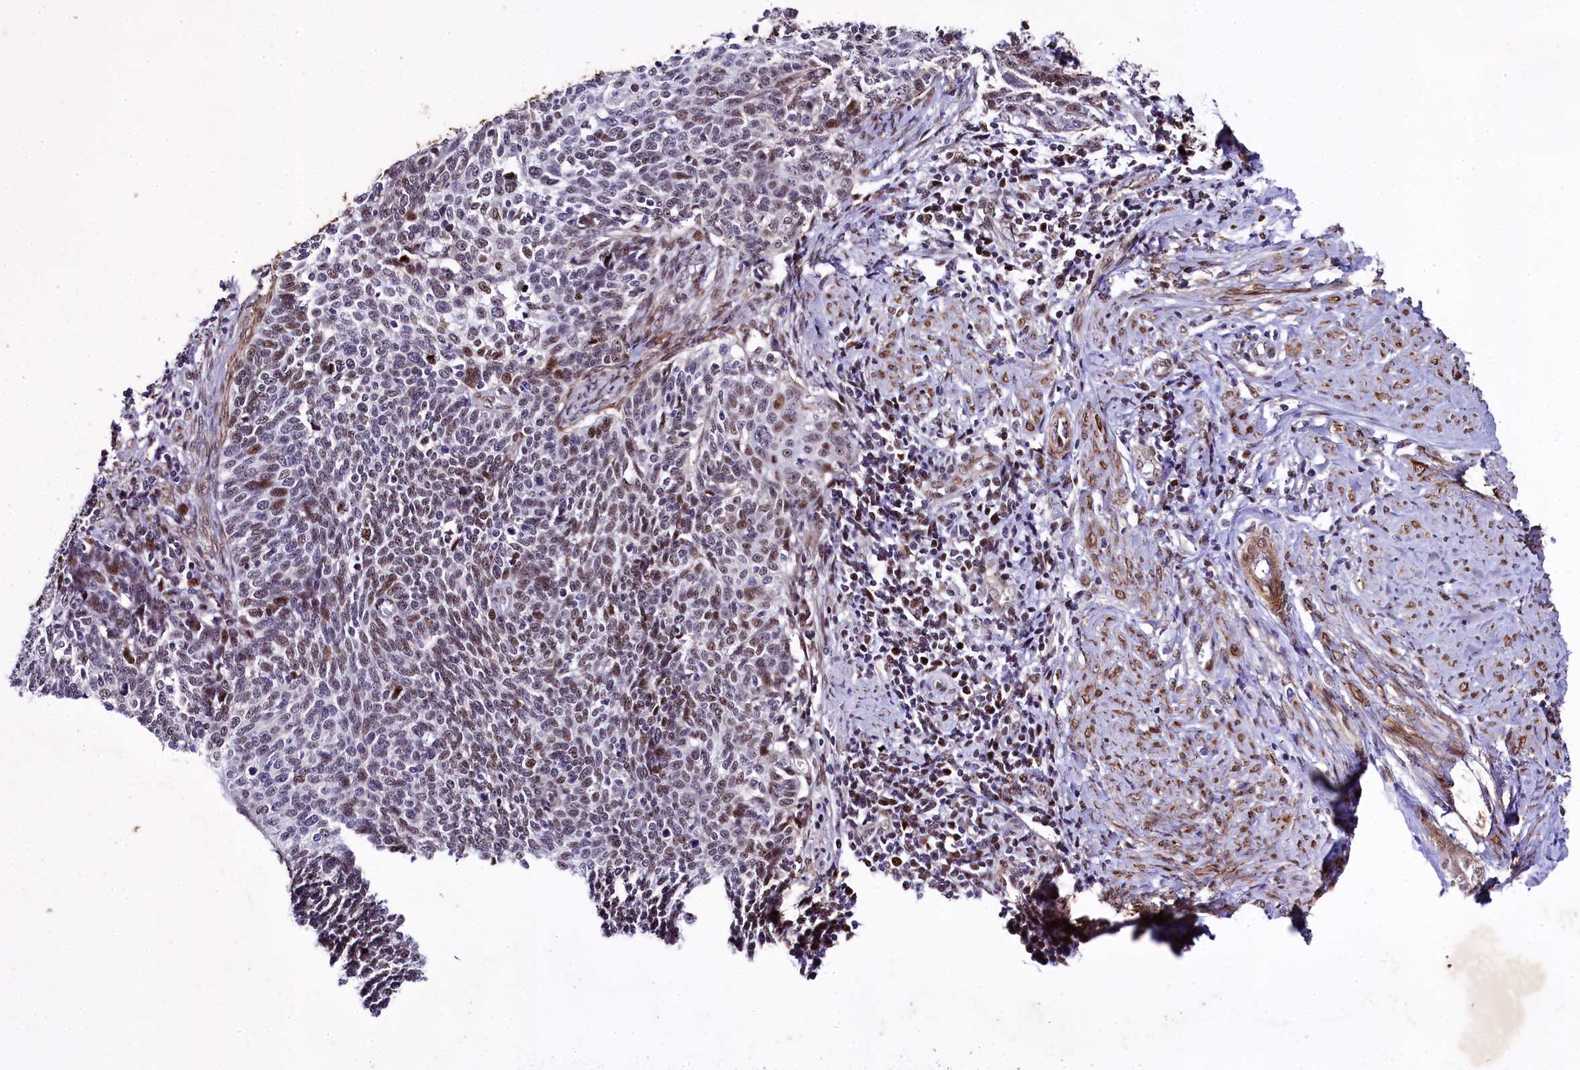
{"staining": {"intensity": "moderate", "quantity": "<25%", "location": "nuclear"}, "tissue": "cervical cancer", "cell_type": "Tumor cells", "image_type": "cancer", "snomed": [{"axis": "morphology", "description": "Squamous cell carcinoma, NOS"}, {"axis": "topography", "description": "Cervix"}], "caption": "IHC photomicrograph of cervical cancer stained for a protein (brown), which shows low levels of moderate nuclear staining in about <25% of tumor cells.", "gene": "SAMD10", "patient": {"sex": "female", "age": 39}}